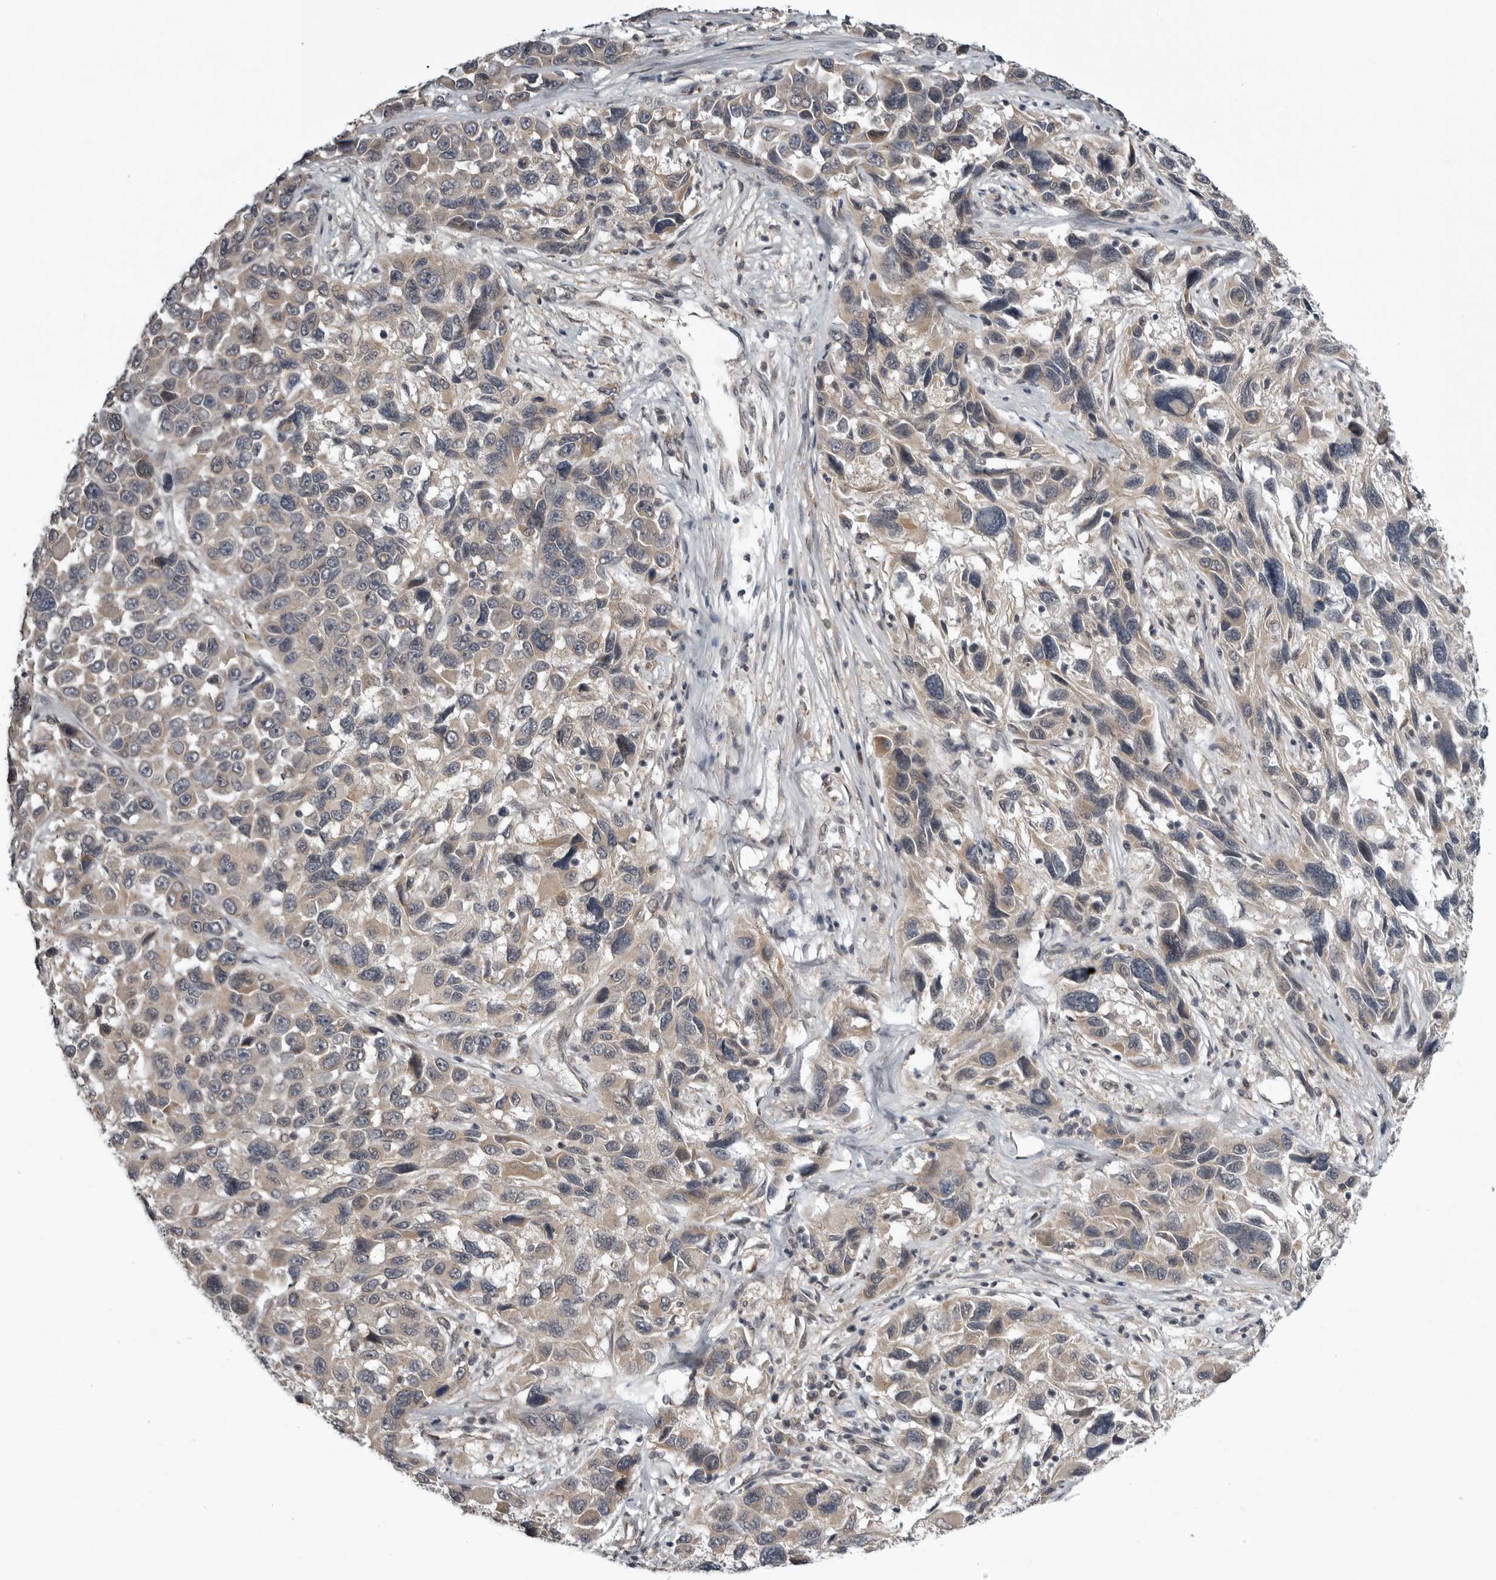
{"staining": {"intensity": "moderate", "quantity": "25%-75%", "location": "cytoplasmic/membranous"}, "tissue": "melanoma", "cell_type": "Tumor cells", "image_type": "cancer", "snomed": [{"axis": "morphology", "description": "Malignant melanoma, NOS"}, {"axis": "topography", "description": "Skin"}], "caption": "Immunohistochemistry (IHC) of human malignant melanoma reveals medium levels of moderate cytoplasmic/membranous staining in approximately 25%-75% of tumor cells. The staining is performed using DAB brown chromogen to label protein expression. The nuclei are counter-stained blue using hematoxylin.", "gene": "SNX16", "patient": {"sex": "male", "age": 53}}